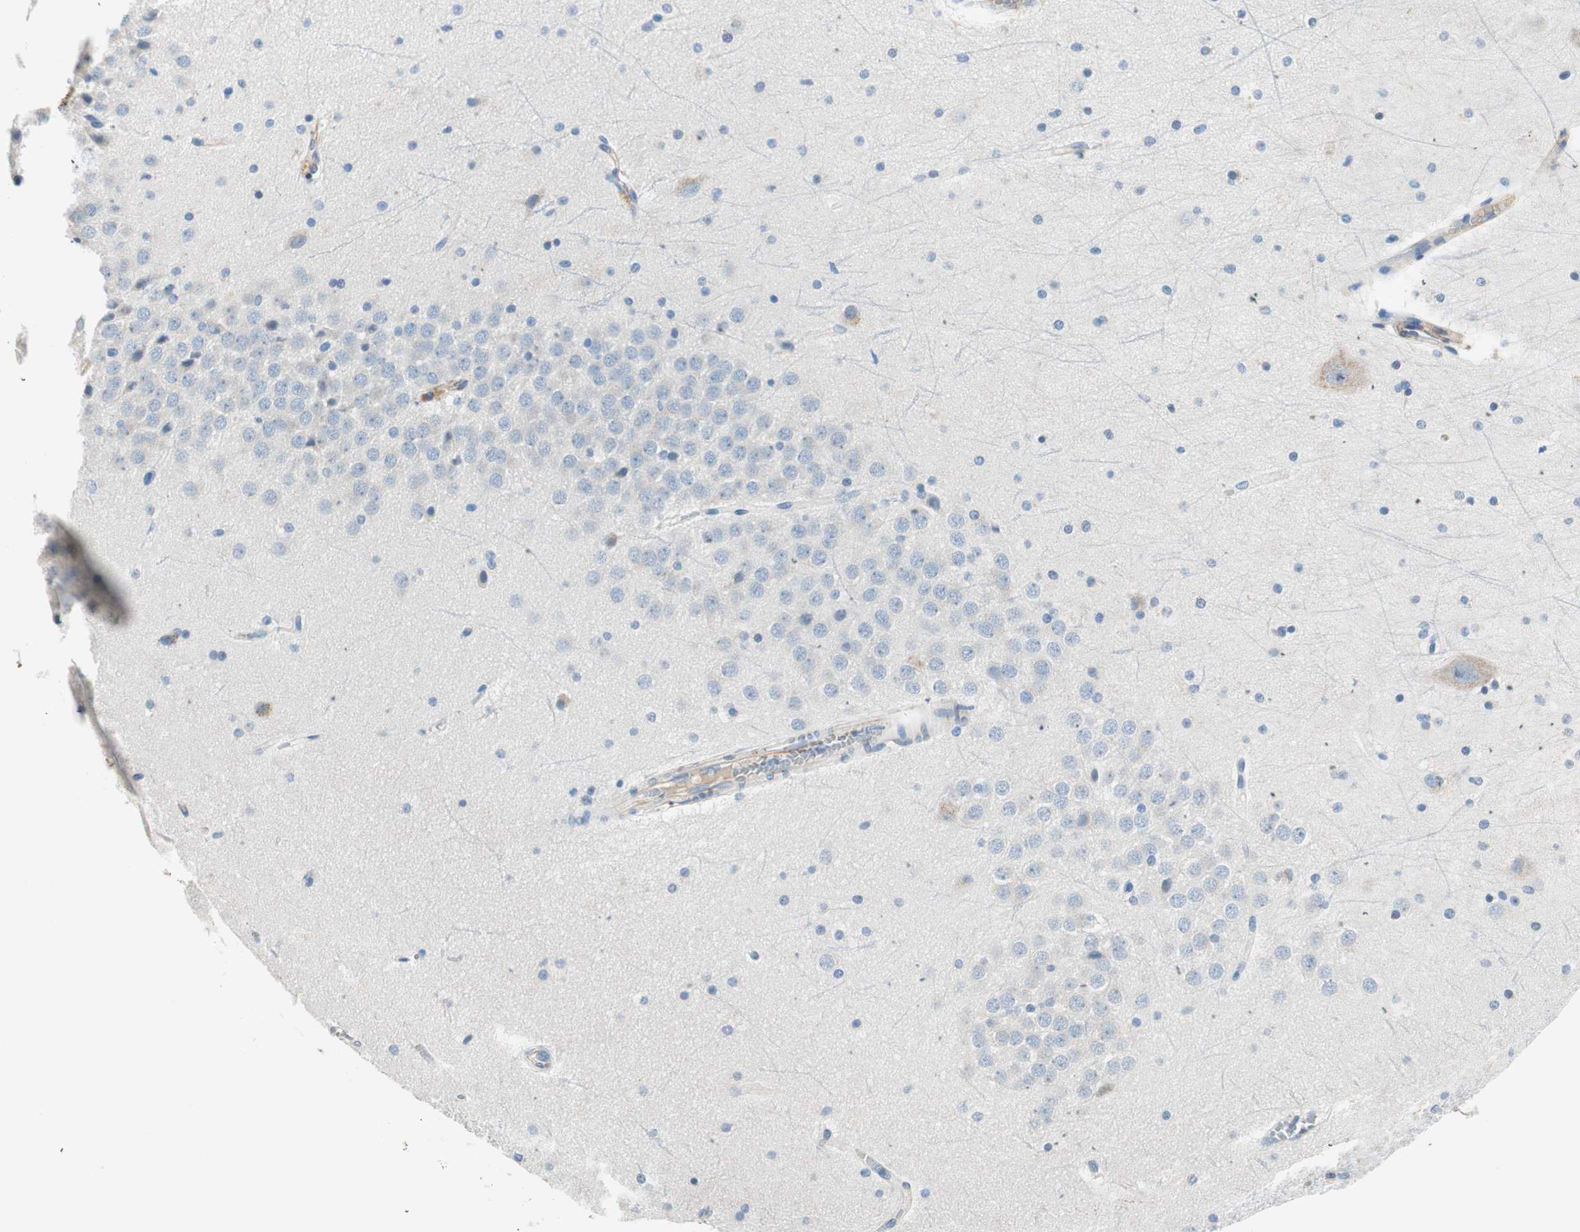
{"staining": {"intensity": "weak", "quantity": "<25%", "location": "cytoplasmic/membranous"}, "tissue": "hippocampus", "cell_type": "Glial cells", "image_type": "normal", "snomed": [{"axis": "morphology", "description": "Normal tissue, NOS"}, {"axis": "topography", "description": "Hippocampus"}], "caption": "Hippocampus was stained to show a protein in brown. There is no significant positivity in glial cells.", "gene": "TMF1", "patient": {"sex": "male", "age": 45}}